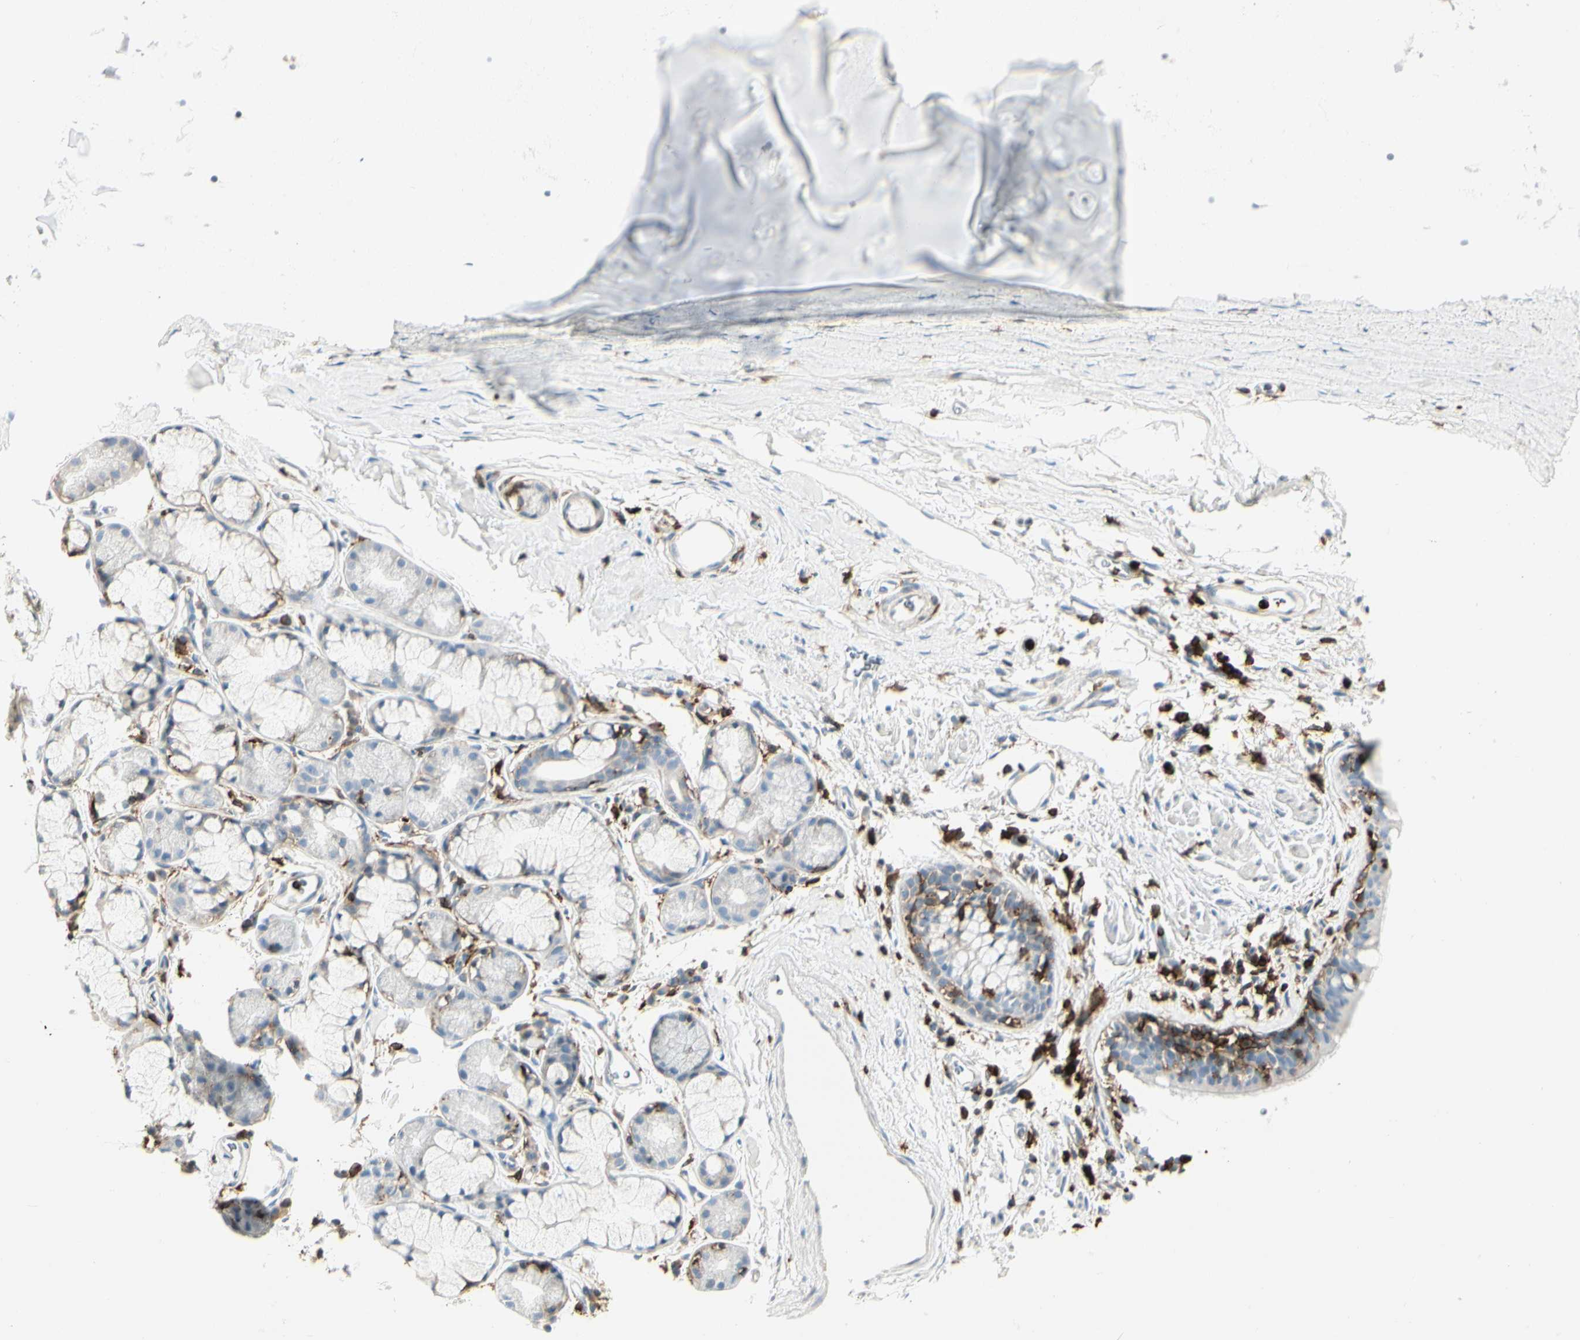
{"staining": {"intensity": "weak", "quantity": "25%-75%", "location": "cytoplasmic/membranous"}, "tissue": "bronchus", "cell_type": "Respiratory epithelial cells", "image_type": "normal", "snomed": [{"axis": "morphology", "description": "Normal tissue, NOS"}, {"axis": "morphology", "description": "Malignant melanoma, Metastatic site"}, {"axis": "topography", "description": "Bronchus"}, {"axis": "topography", "description": "Lung"}], "caption": "IHC of normal human bronchus displays low levels of weak cytoplasmic/membranous expression in about 25%-75% of respiratory epithelial cells.", "gene": "ITGB2", "patient": {"sex": "male", "age": 64}}